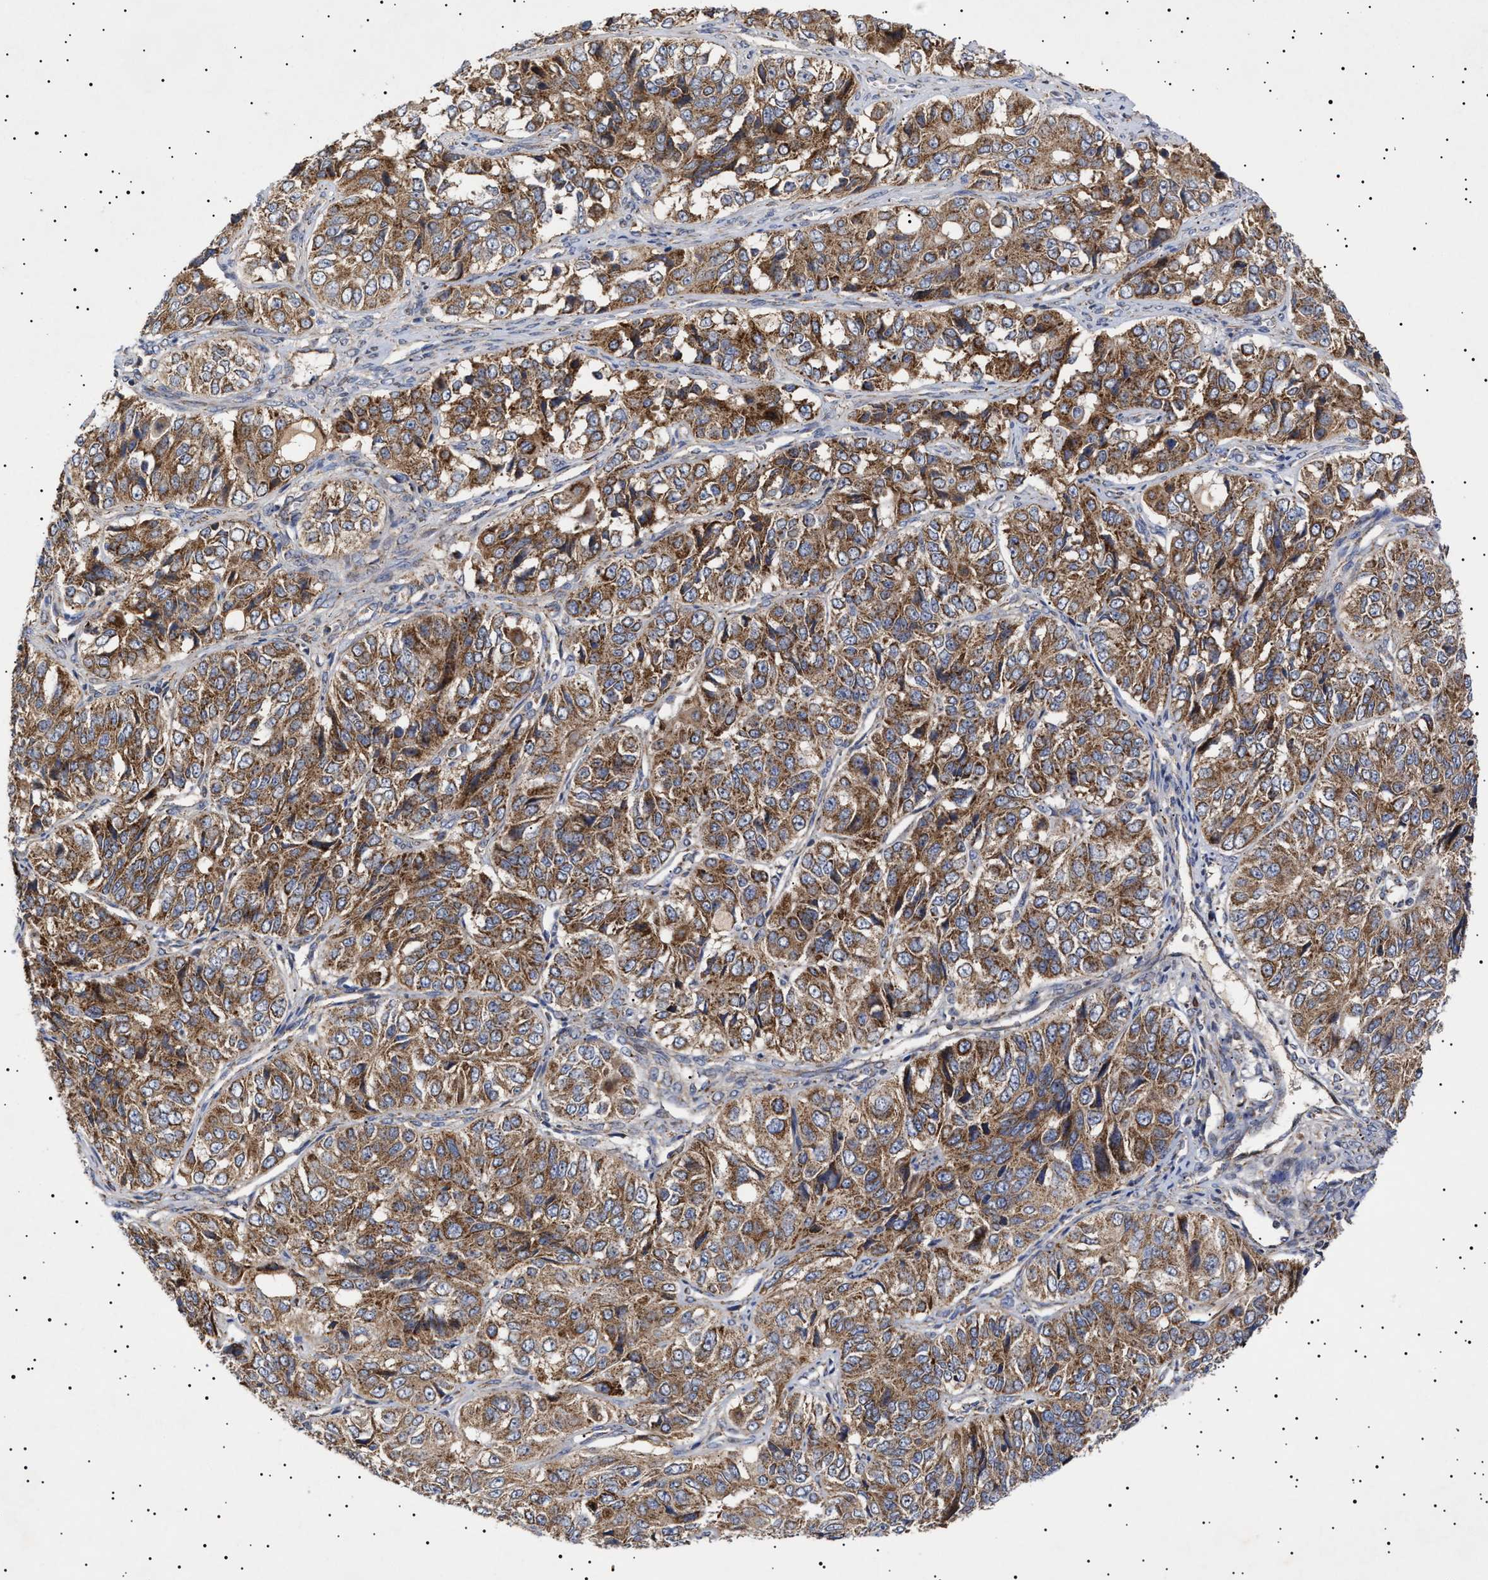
{"staining": {"intensity": "moderate", "quantity": ">75%", "location": "cytoplasmic/membranous"}, "tissue": "ovarian cancer", "cell_type": "Tumor cells", "image_type": "cancer", "snomed": [{"axis": "morphology", "description": "Carcinoma, endometroid"}, {"axis": "topography", "description": "Ovary"}], "caption": "Protein staining of ovarian cancer (endometroid carcinoma) tissue displays moderate cytoplasmic/membranous staining in approximately >75% of tumor cells.", "gene": "MRPL10", "patient": {"sex": "female", "age": 51}}